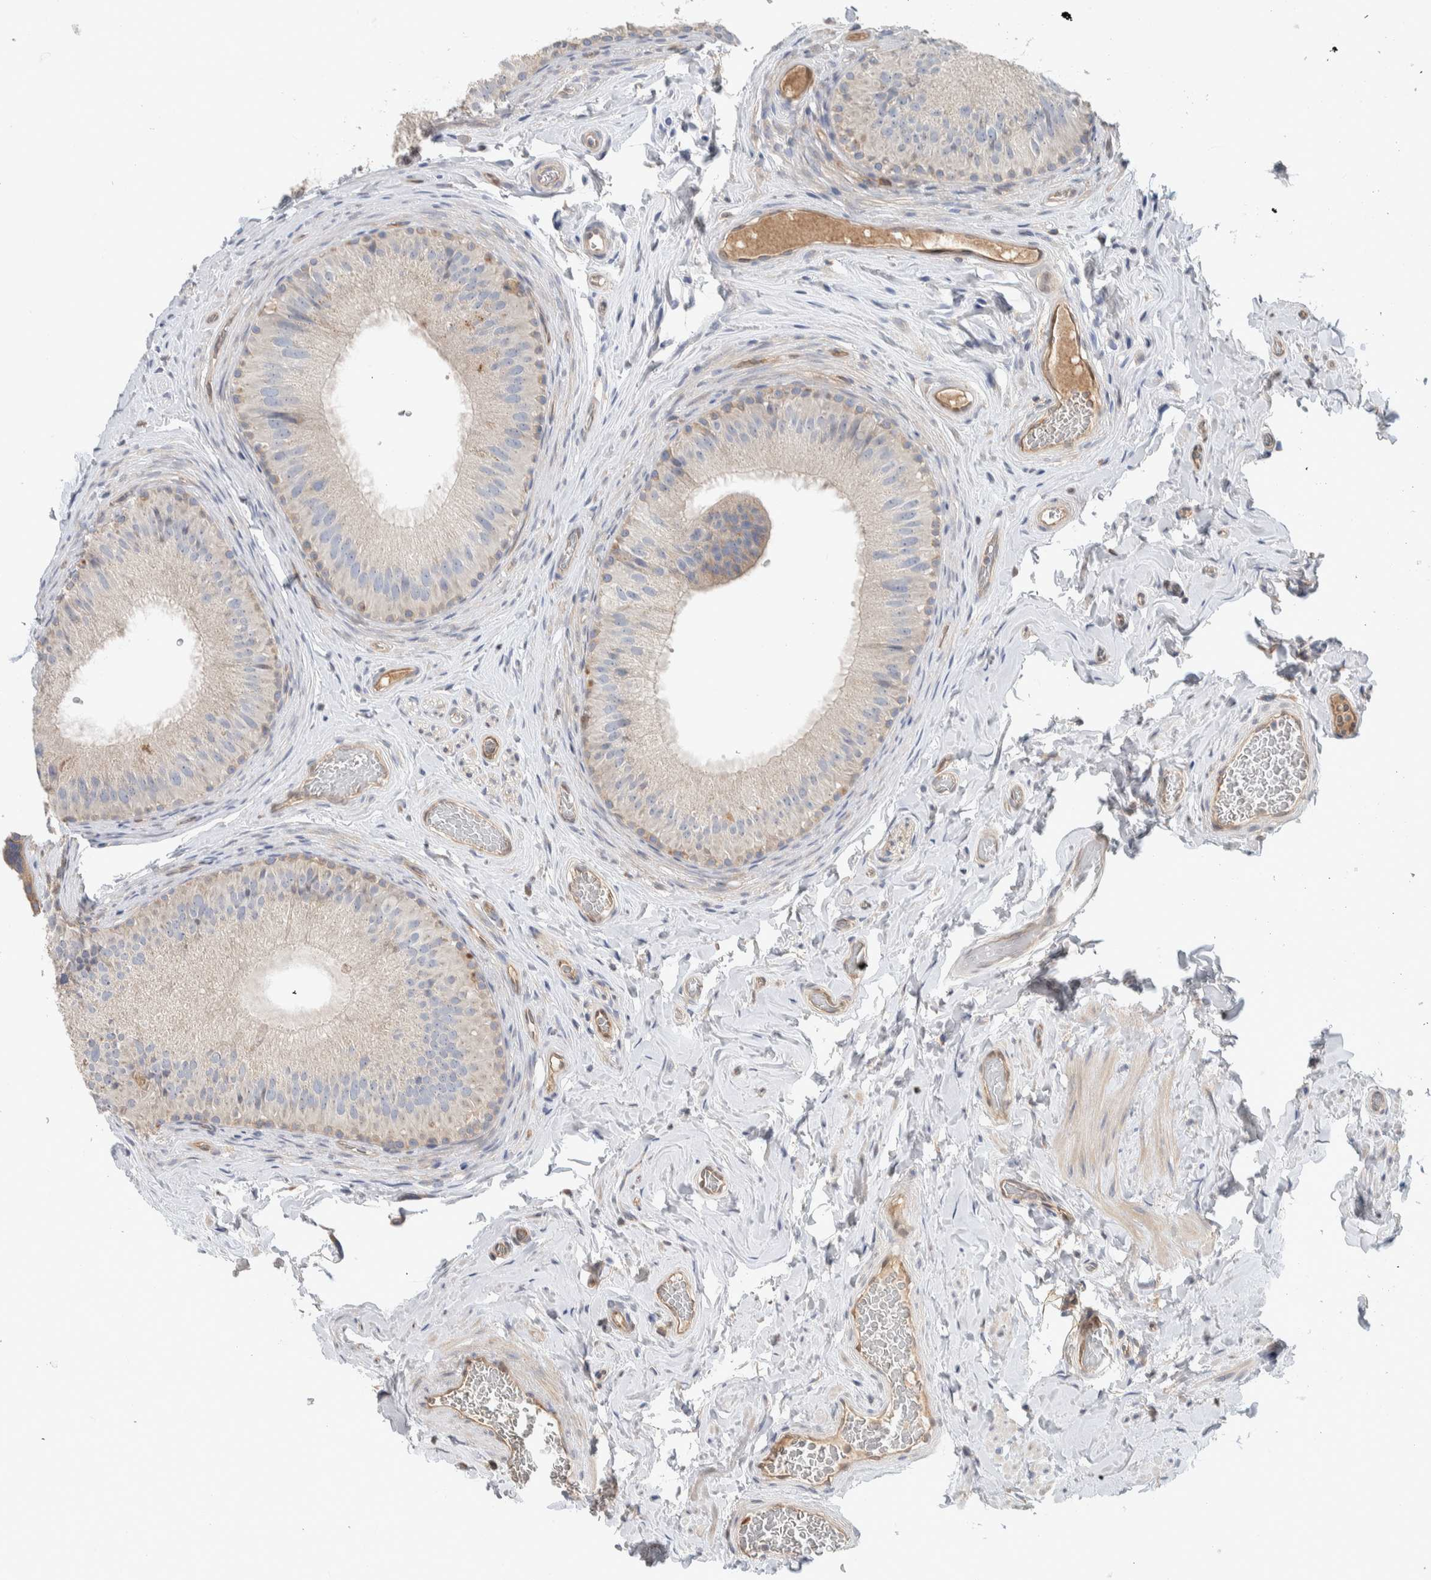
{"staining": {"intensity": "weak", "quantity": "<25%", "location": "cytoplasmic/membranous"}, "tissue": "epididymis", "cell_type": "Glandular cells", "image_type": "normal", "snomed": [{"axis": "morphology", "description": "Normal tissue, NOS"}, {"axis": "topography", "description": "Vascular tissue"}, {"axis": "topography", "description": "Epididymis"}], "caption": "Immunohistochemistry (IHC) of unremarkable human epididymis demonstrates no expression in glandular cells.", "gene": "NFKB2", "patient": {"sex": "male", "age": 49}}